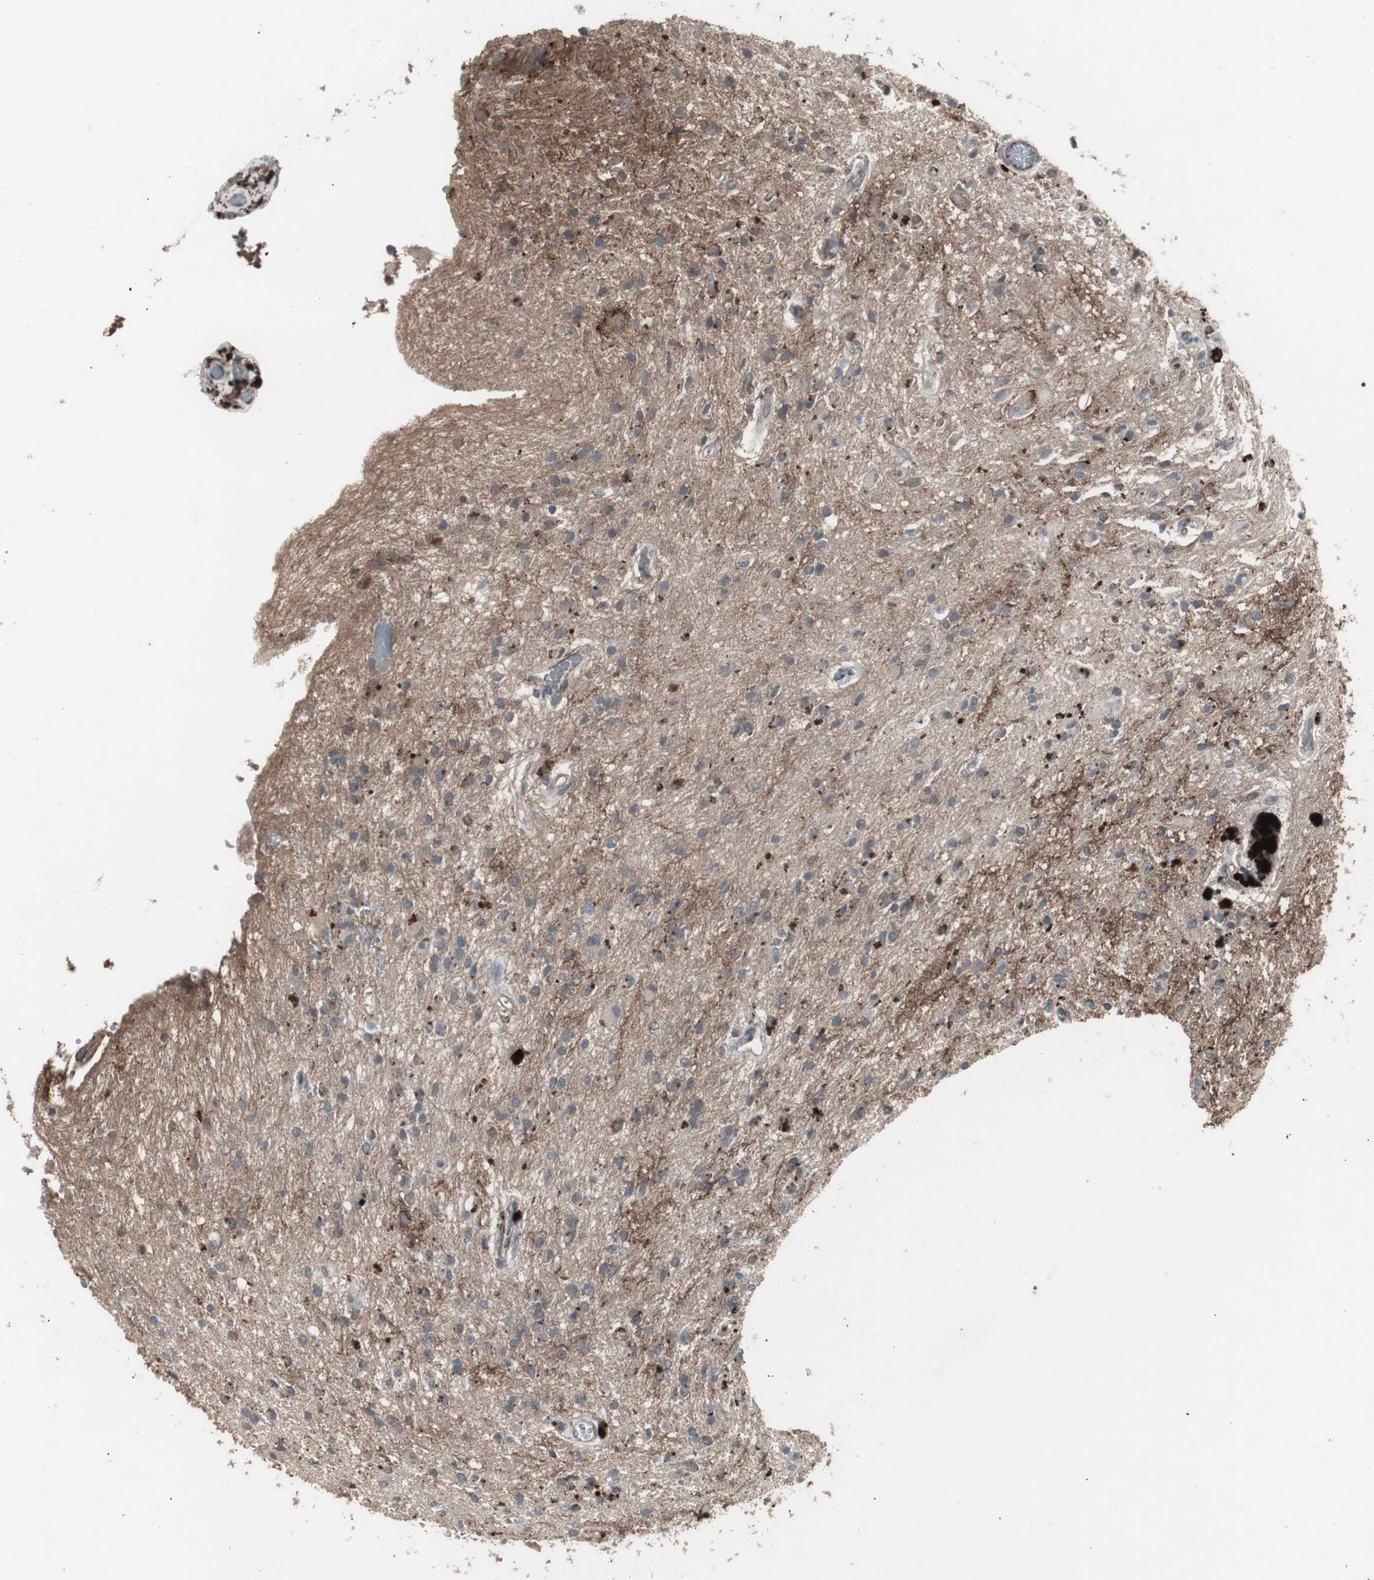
{"staining": {"intensity": "weak", "quantity": "<25%", "location": "cytoplasmic/membranous"}, "tissue": "glioma", "cell_type": "Tumor cells", "image_type": "cancer", "snomed": [{"axis": "morphology", "description": "Glioma, malignant, High grade"}, {"axis": "topography", "description": "Brain"}], "caption": "A high-resolution histopathology image shows immunohistochemistry staining of glioma, which shows no significant expression in tumor cells.", "gene": "SSTR2", "patient": {"sex": "male", "age": 47}}